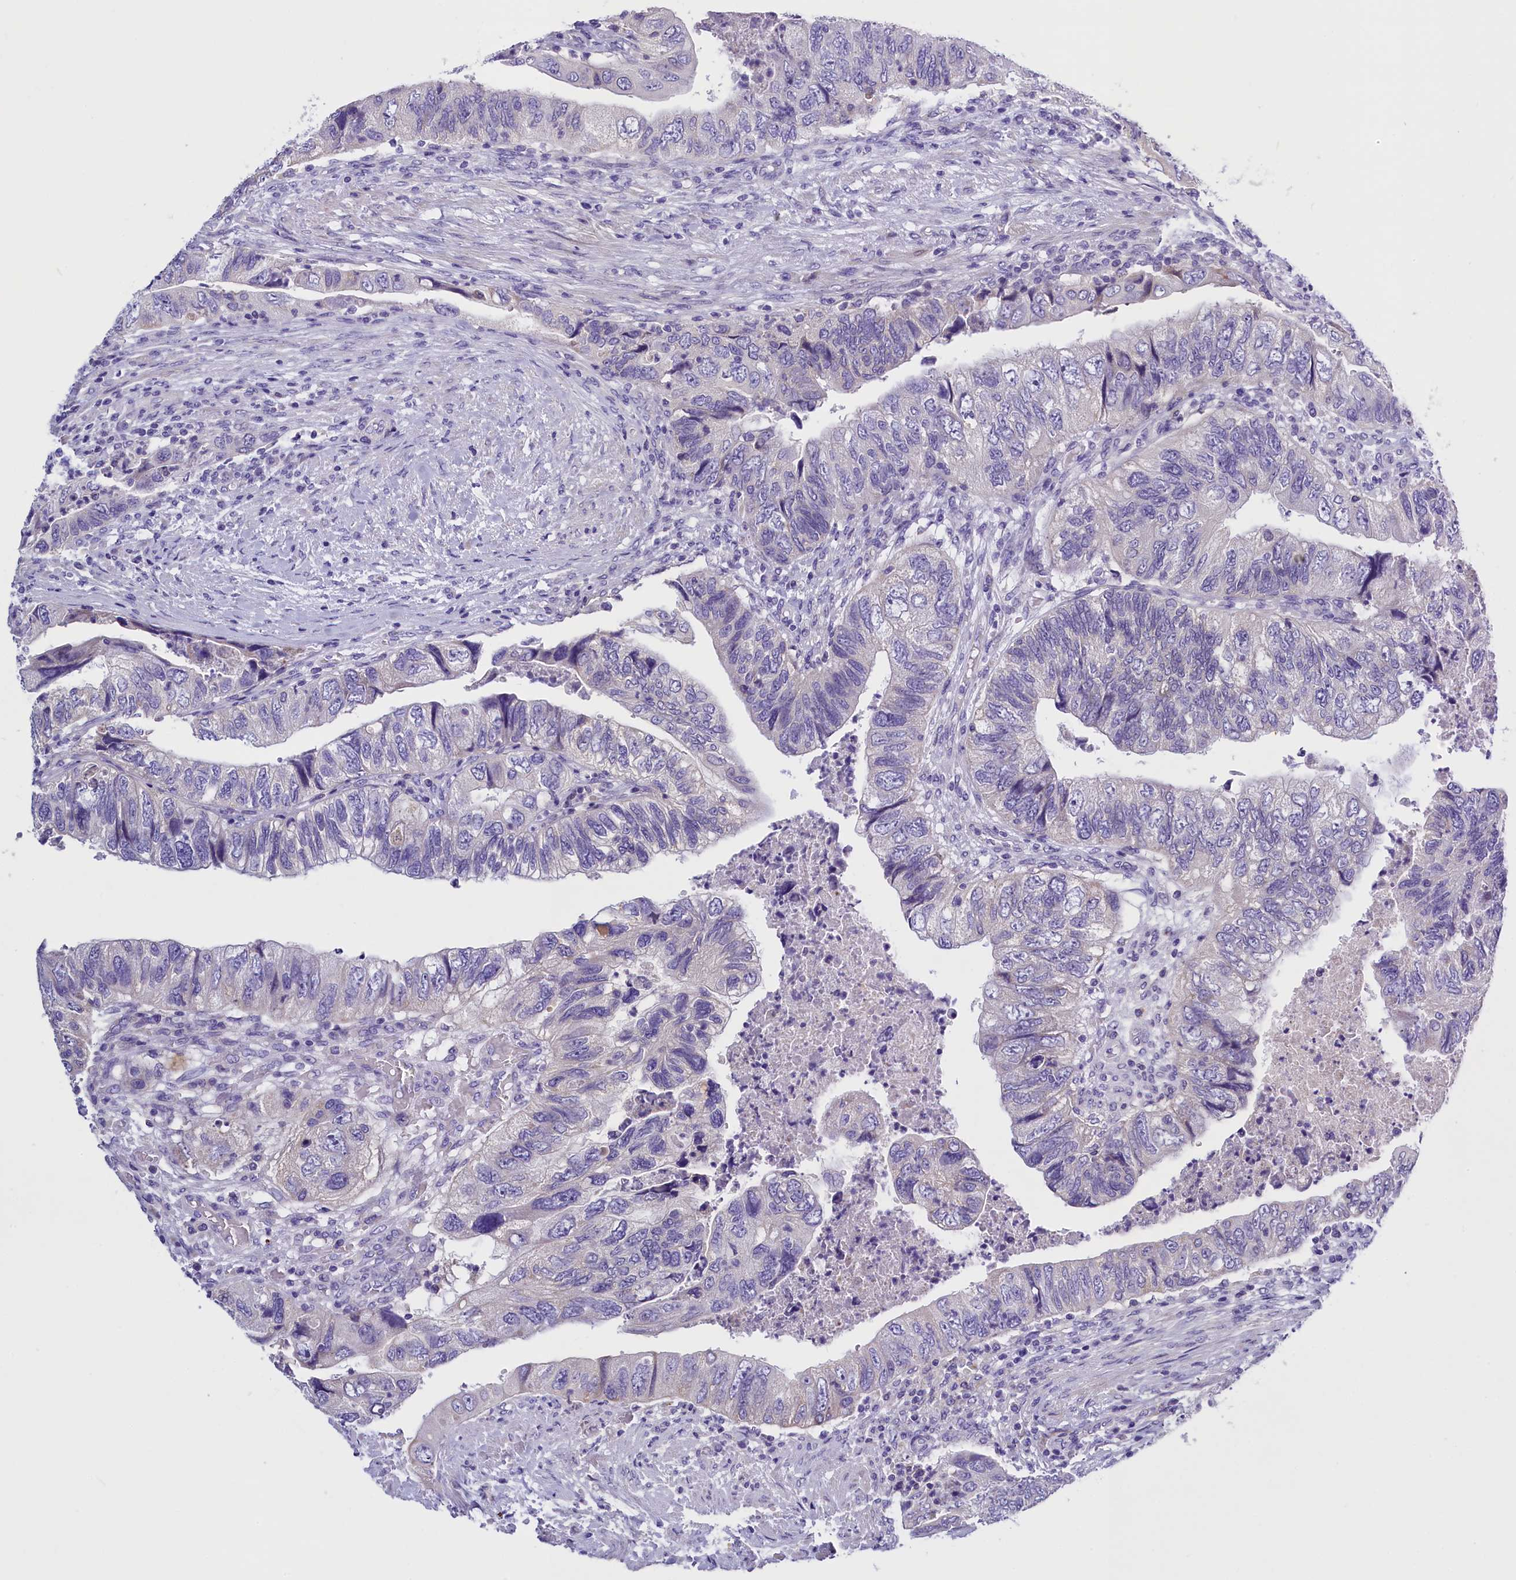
{"staining": {"intensity": "negative", "quantity": "none", "location": "none"}, "tissue": "colorectal cancer", "cell_type": "Tumor cells", "image_type": "cancer", "snomed": [{"axis": "morphology", "description": "Adenocarcinoma, NOS"}, {"axis": "topography", "description": "Rectum"}], "caption": "Protein analysis of colorectal cancer exhibits no significant positivity in tumor cells.", "gene": "RTTN", "patient": {"sex": "male", "age": 63}}